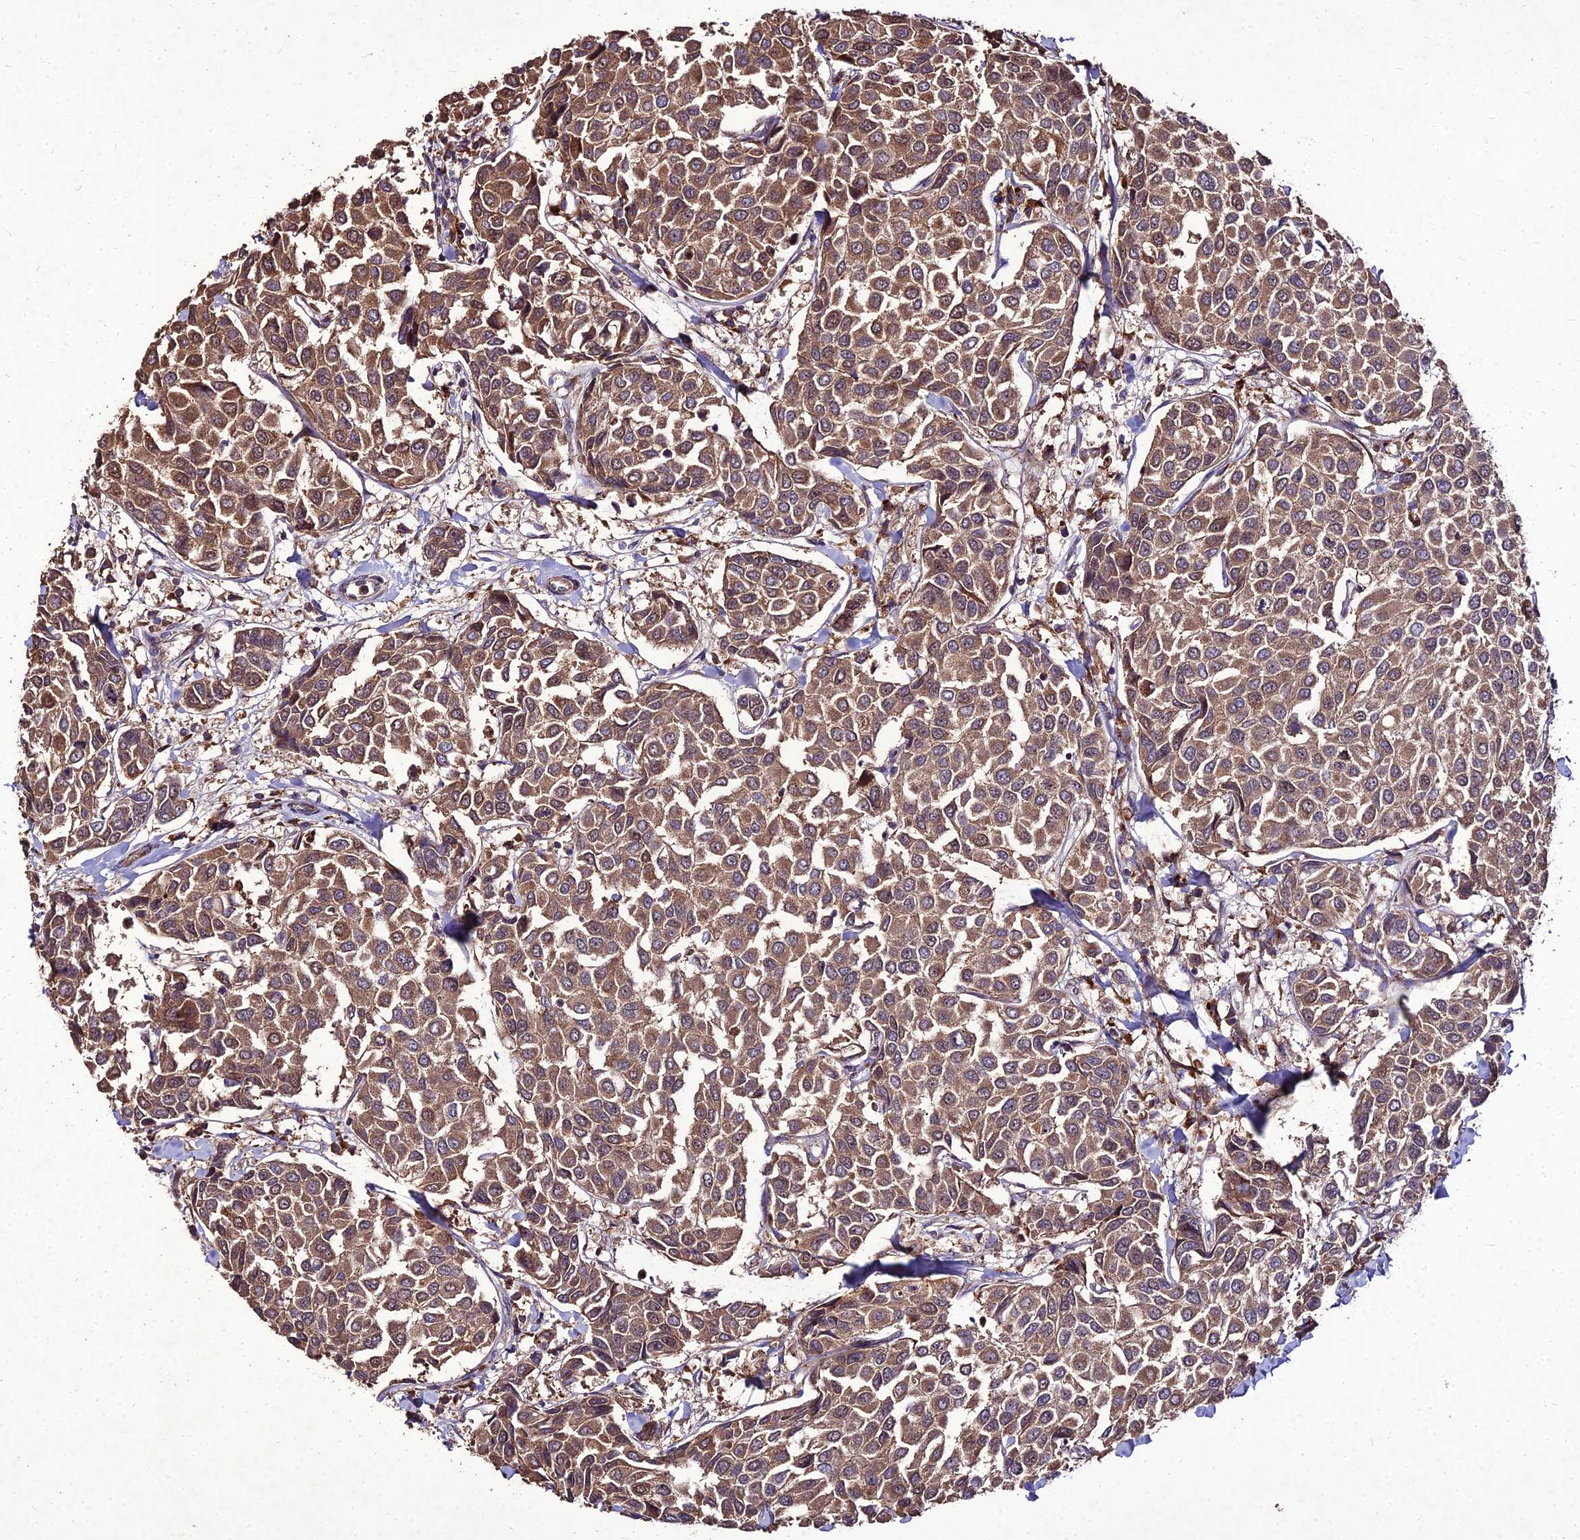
{"staining": {"intensity": "moderate", "quantity": ">75%", "location": "cytoplasmic/membranous"}, "tissue": "breast cancer", "cell_type": "Tumor cells", "image_type": "cancer", "snomed": [{"axis": "morphology", "description": "Duct carcinoma"}, {"axis": "topography", "description": "Breast"}], "caption": "Infiltrating ductal carcinoma (breast) stained with a brown dye shows moderate cytoplasmic/membranous positive positivity in about >75% of tumor cells.", "gene": "ZNF766", "patient": {"sex": "female", "age": 55}}